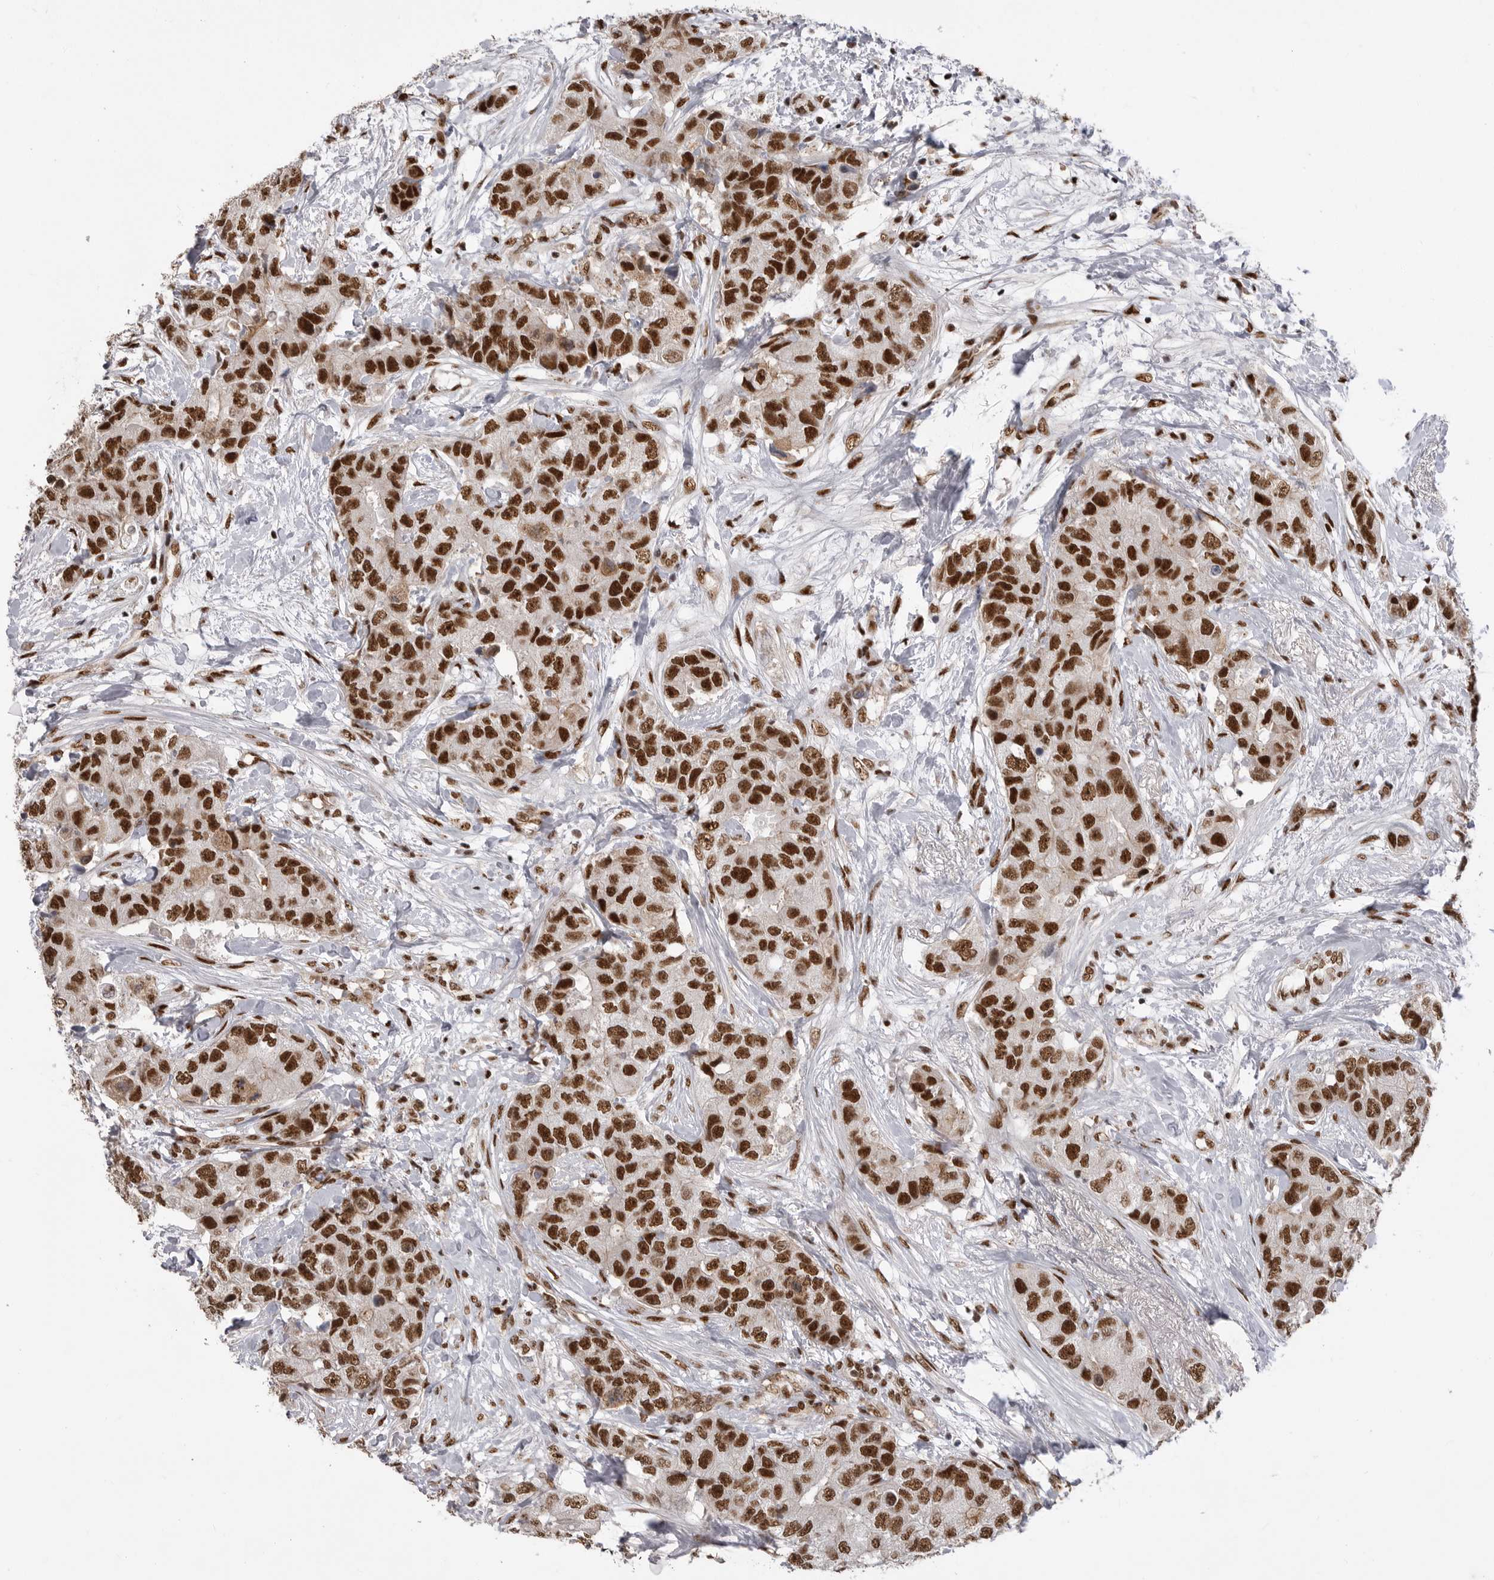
{"staining": {"intensity": "strong", "quantity": ">75%", "location": "nuclear"}, "tissue": "breast cancer", "cell_type": "Tumor cells", "image_type": "cancer", "snomed": [{"axis": "morphology", "description": "Duct carcinoma"}, {"axis": "topography", "description": "Breast"}], "caption": "Invasive ductal carcinoma (breast) stained with immunohistochemistry demonstrates strong nuclear positivity in approximately >75% of tumor cells. (Brightfield microscopy of DAB IHC at high magnification).", "gene": "PPP1R8", "patient": {"sex": "female", "age": 62}}